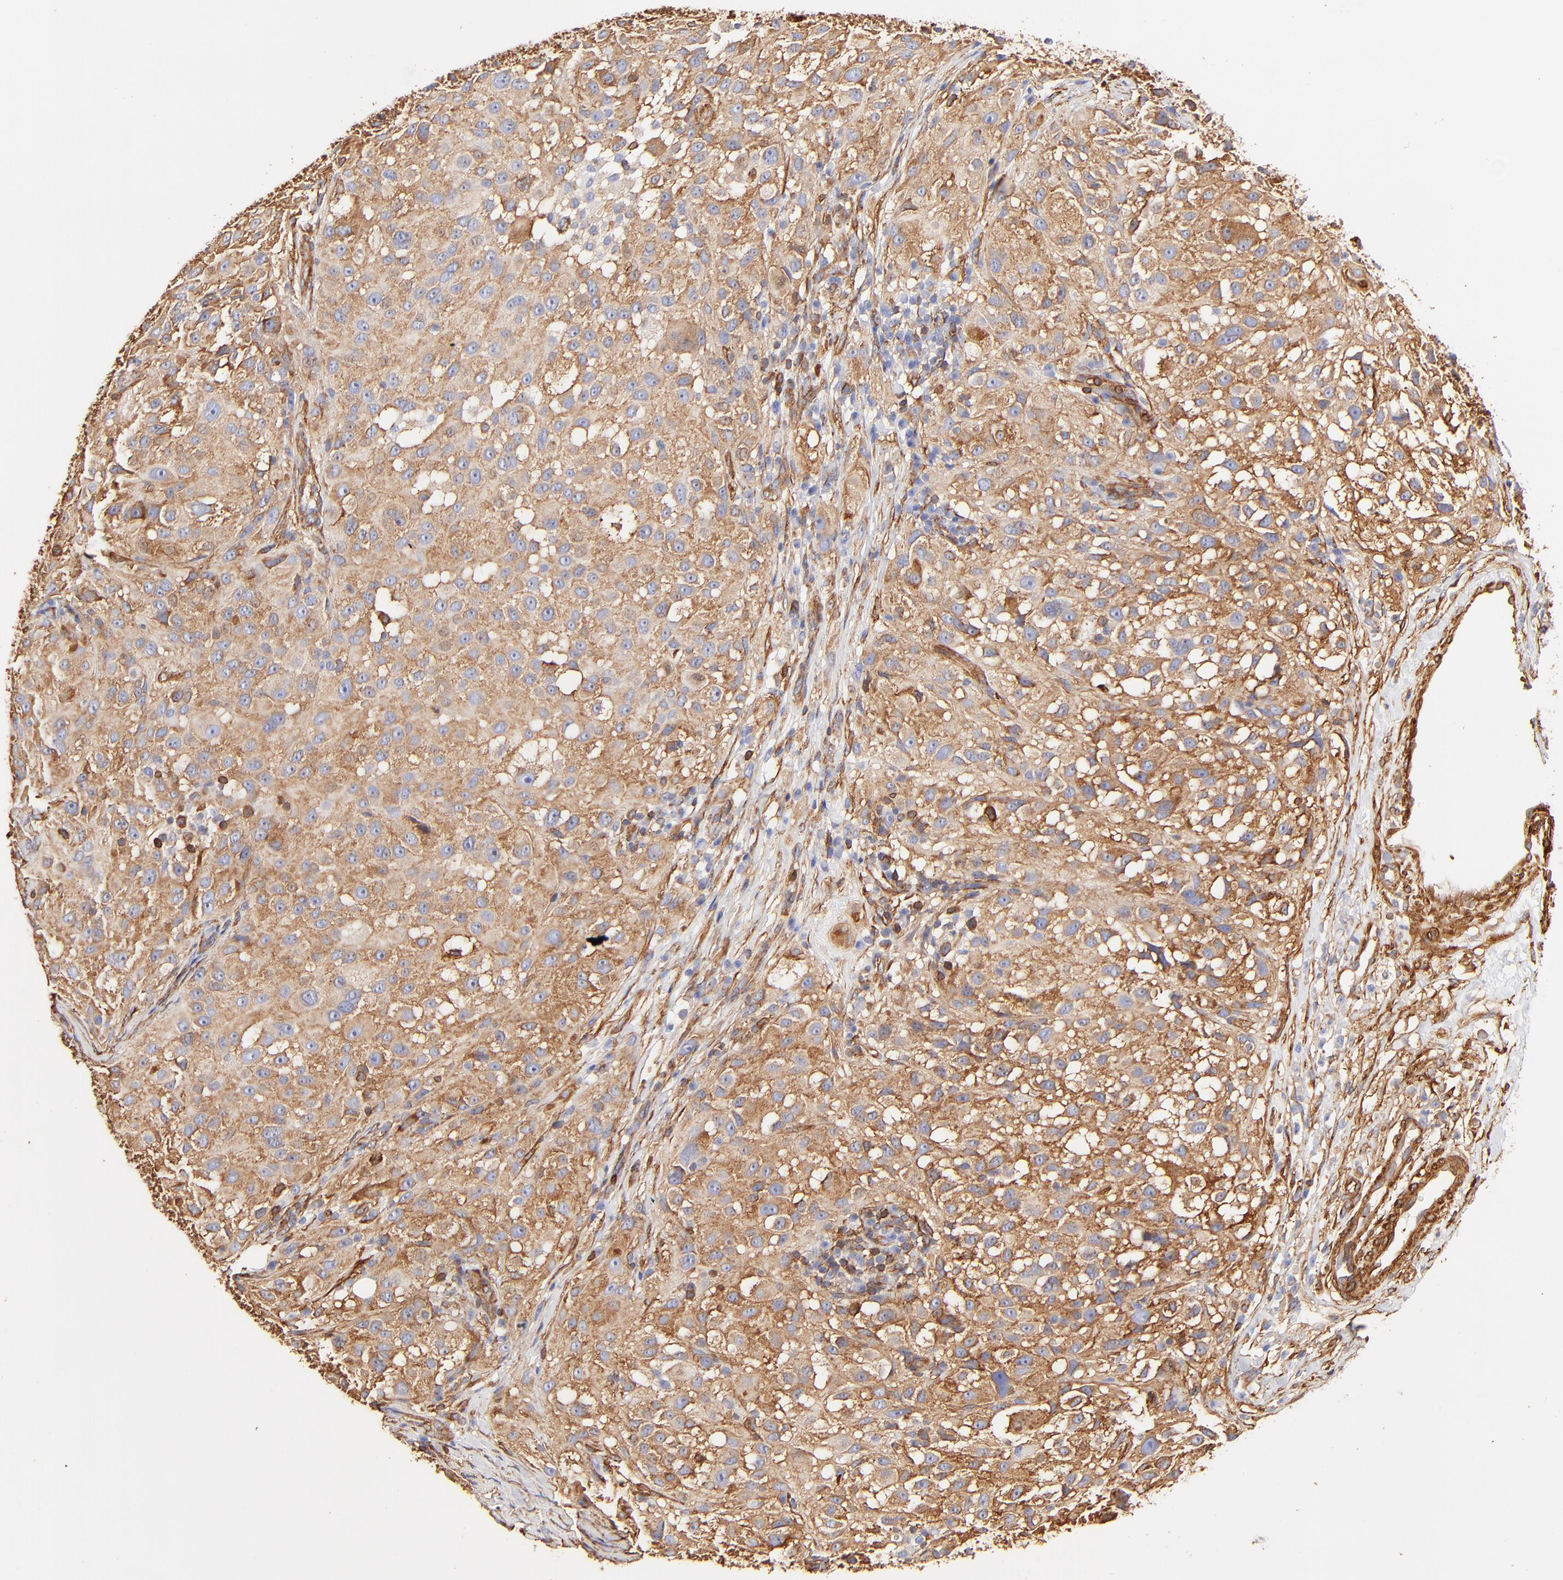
{"staining": {"intensity": "strong", "quantity": ">75%", "location": "cytoplasmic/membranous"}, "tissue": "melanoma", "cell_type": "Tumor cells", "image_type": "cancer", "snomed": [{"axis": "morphology", "description": "Necrosis, NOS"}, {"axis": "morphology", "description": "Malignant melanoma, NOS"}, {"axis": "topography", "description": "Skin"}], "caption": "Melanoma stained with a brown dye reveals strong cytoplasmic/membranous positive staining in about >75% of tumor cells.", "gene": "FLNA", "patient": {"sex": "female", "age": 87}}